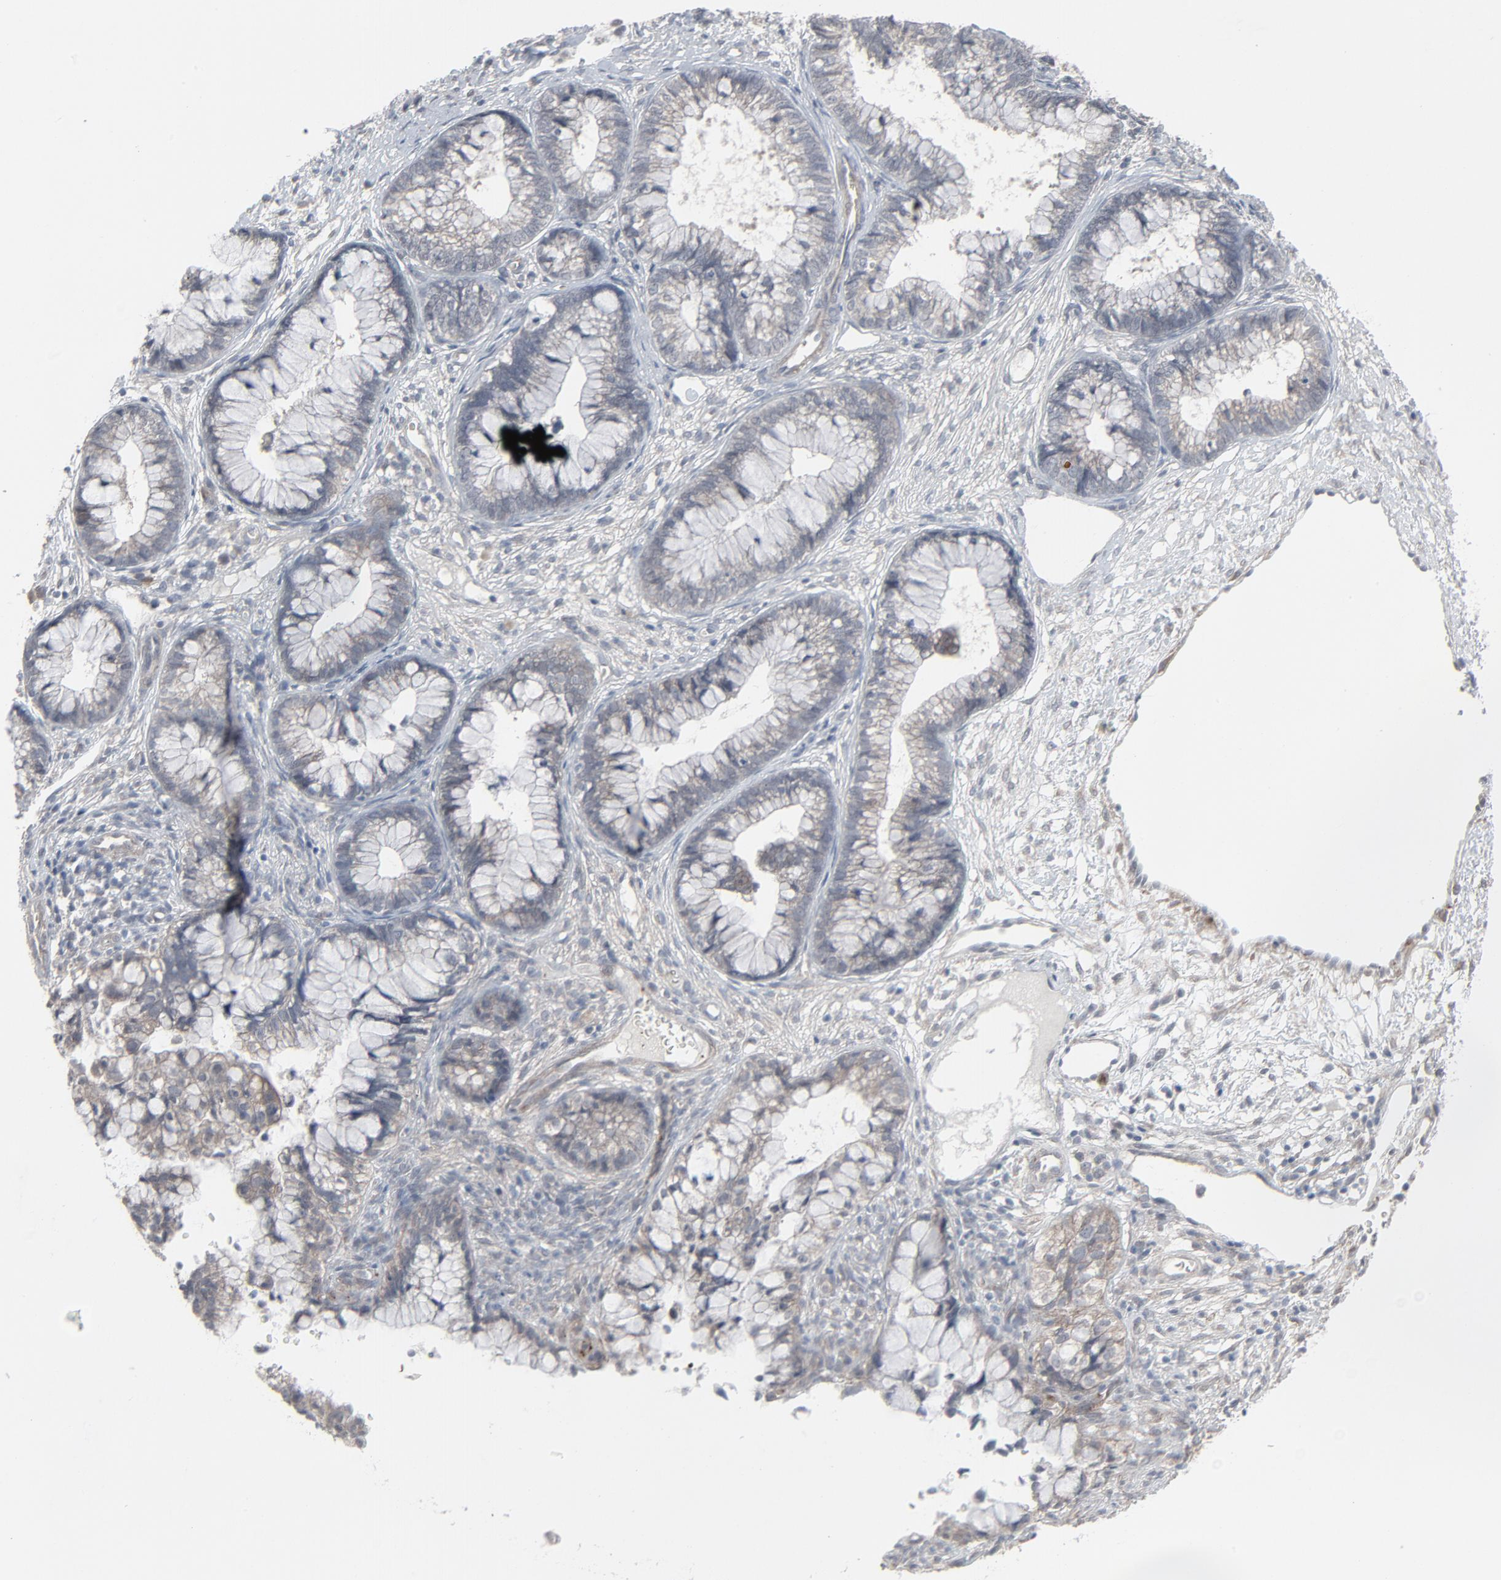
{"staining": {"intensity": "negative", "quantity": "none", "location": "none"}, "tissue": "cervical cancer", "cell_type": "Tumor cells", "image_type": "cancer", "snomed": [{"axis": "morphology", "description": "Adenocarcinoma, NOS"}, {"axis": "topography", "description": "Cervix"}], "caption": "This is a histopathology image of immunohistochemistry (IHC) staining of cervical cancer, which shows no positivity in tumor cells.", "gene": "NEUROD1", "patient": {"sex": "female", "age": 44}}